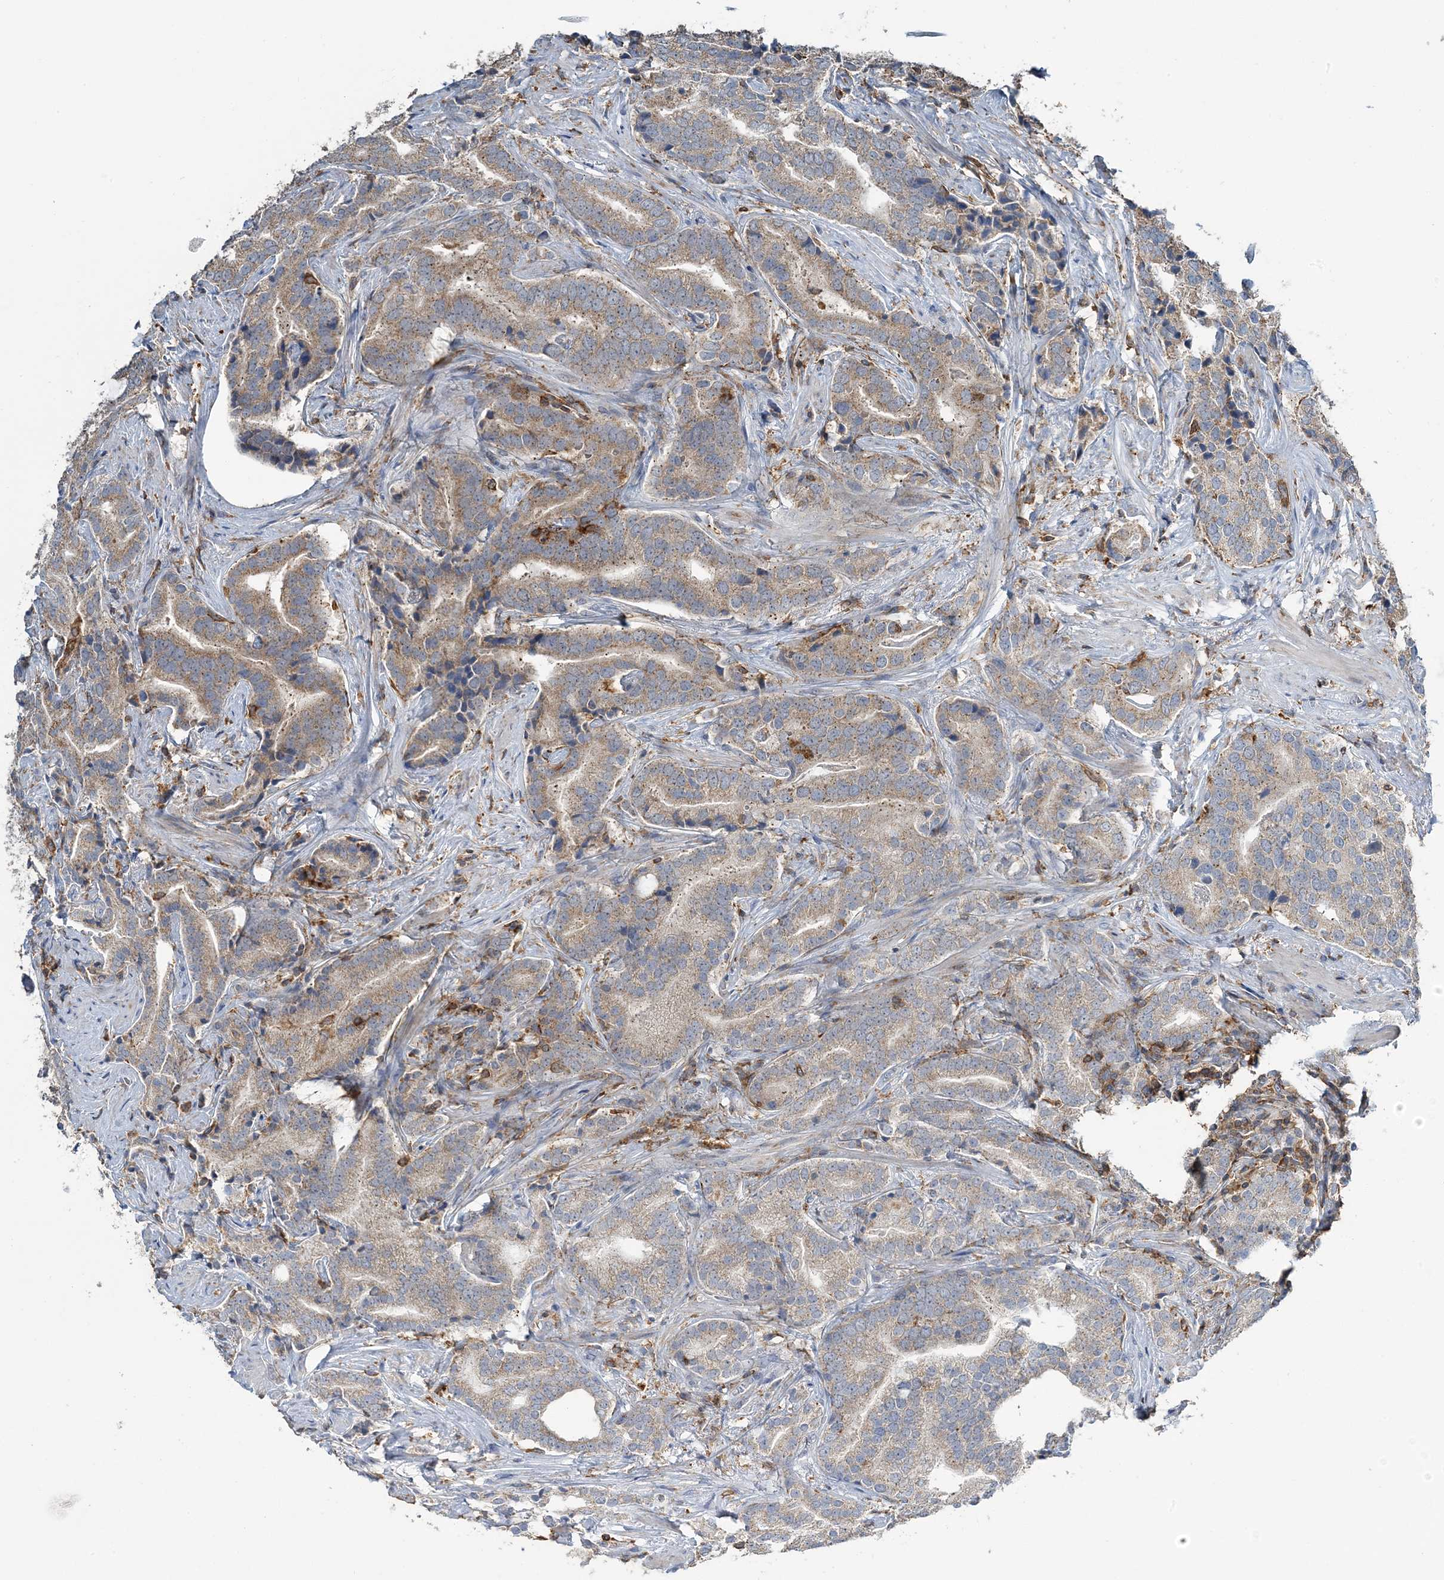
{"staining": {"intensity": "weak", "quantity": "25%-75%", "location": "cytoplasmic/membranous"}, "tissue": "prostate cancer", "cell_type": "Tumor cells", "image_type": "cancer", "snomed": [{"axis": "morphology", "description": "Adenocarcinoma, High grade"}, {"axis": "topography", "description": "Prostate"}], "caption": "The histopathology image shows immunohistochemical staining of prostate cancer (adenocarcinoma (high-grade)). There is weak cytoplasmic/membranous positivity is appreciated in about 25%-75% of tumor cells.", "gene": "TMLHE", "patient": {"sex": "male", "age": 57}}